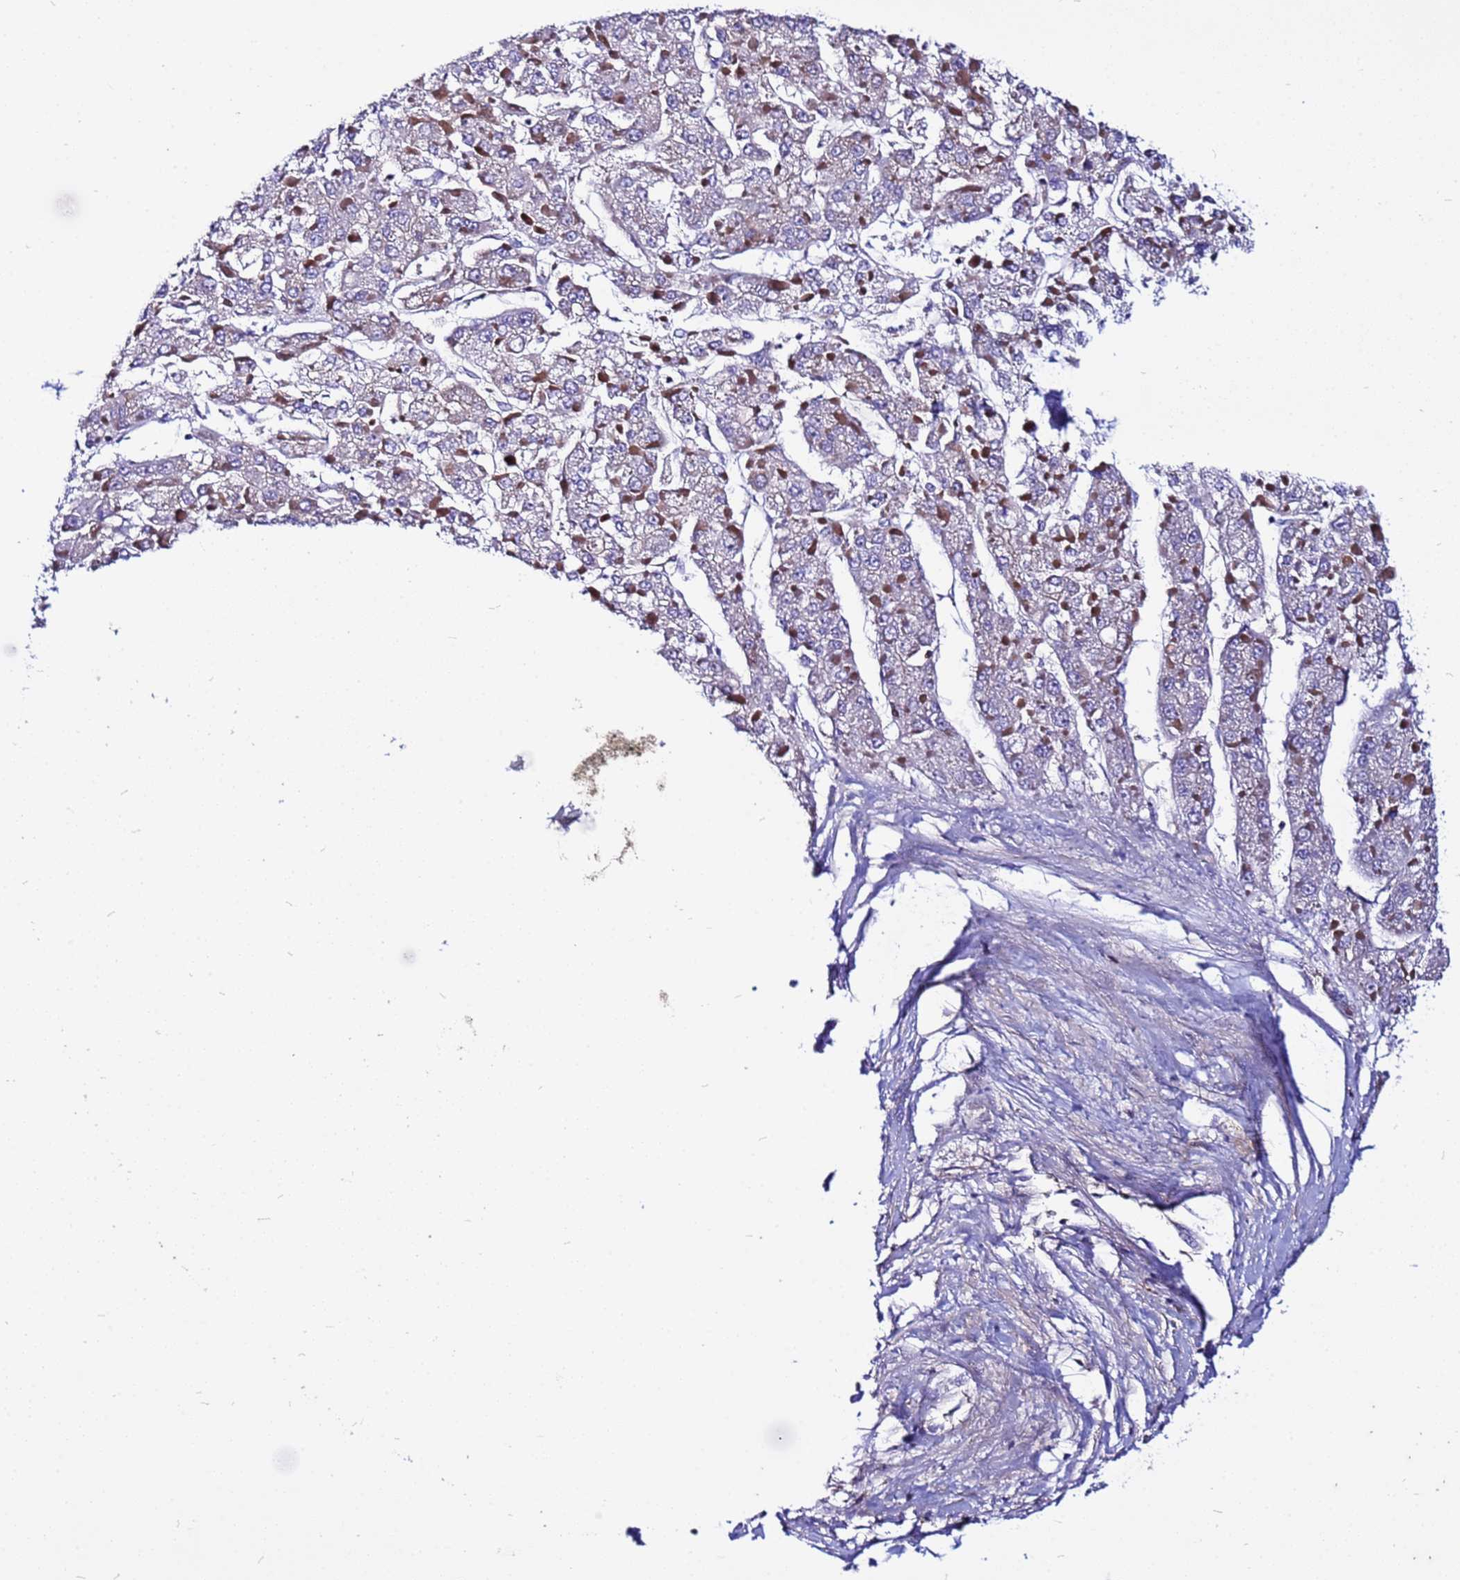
{"staining": {"intensity": "negative", "quantity": "none", "location": "none"}, "tissue": "liver cancer", "cell_type": "Tumor cells", "image_type": "cancer", "snomed": [{"axis": "morphology", "description": "Carcinoma, Hepatocellular, NOS"}, {"axis": "topography", "description": "Liver"}], "caption": "DAB (3,3'-diaminobenzidine) immunohistochemical staining of human liver cancer exhibits no significant staining in tumor cells.", "gene": "STK38", "patient": {"sex": "female", "age": 73}}